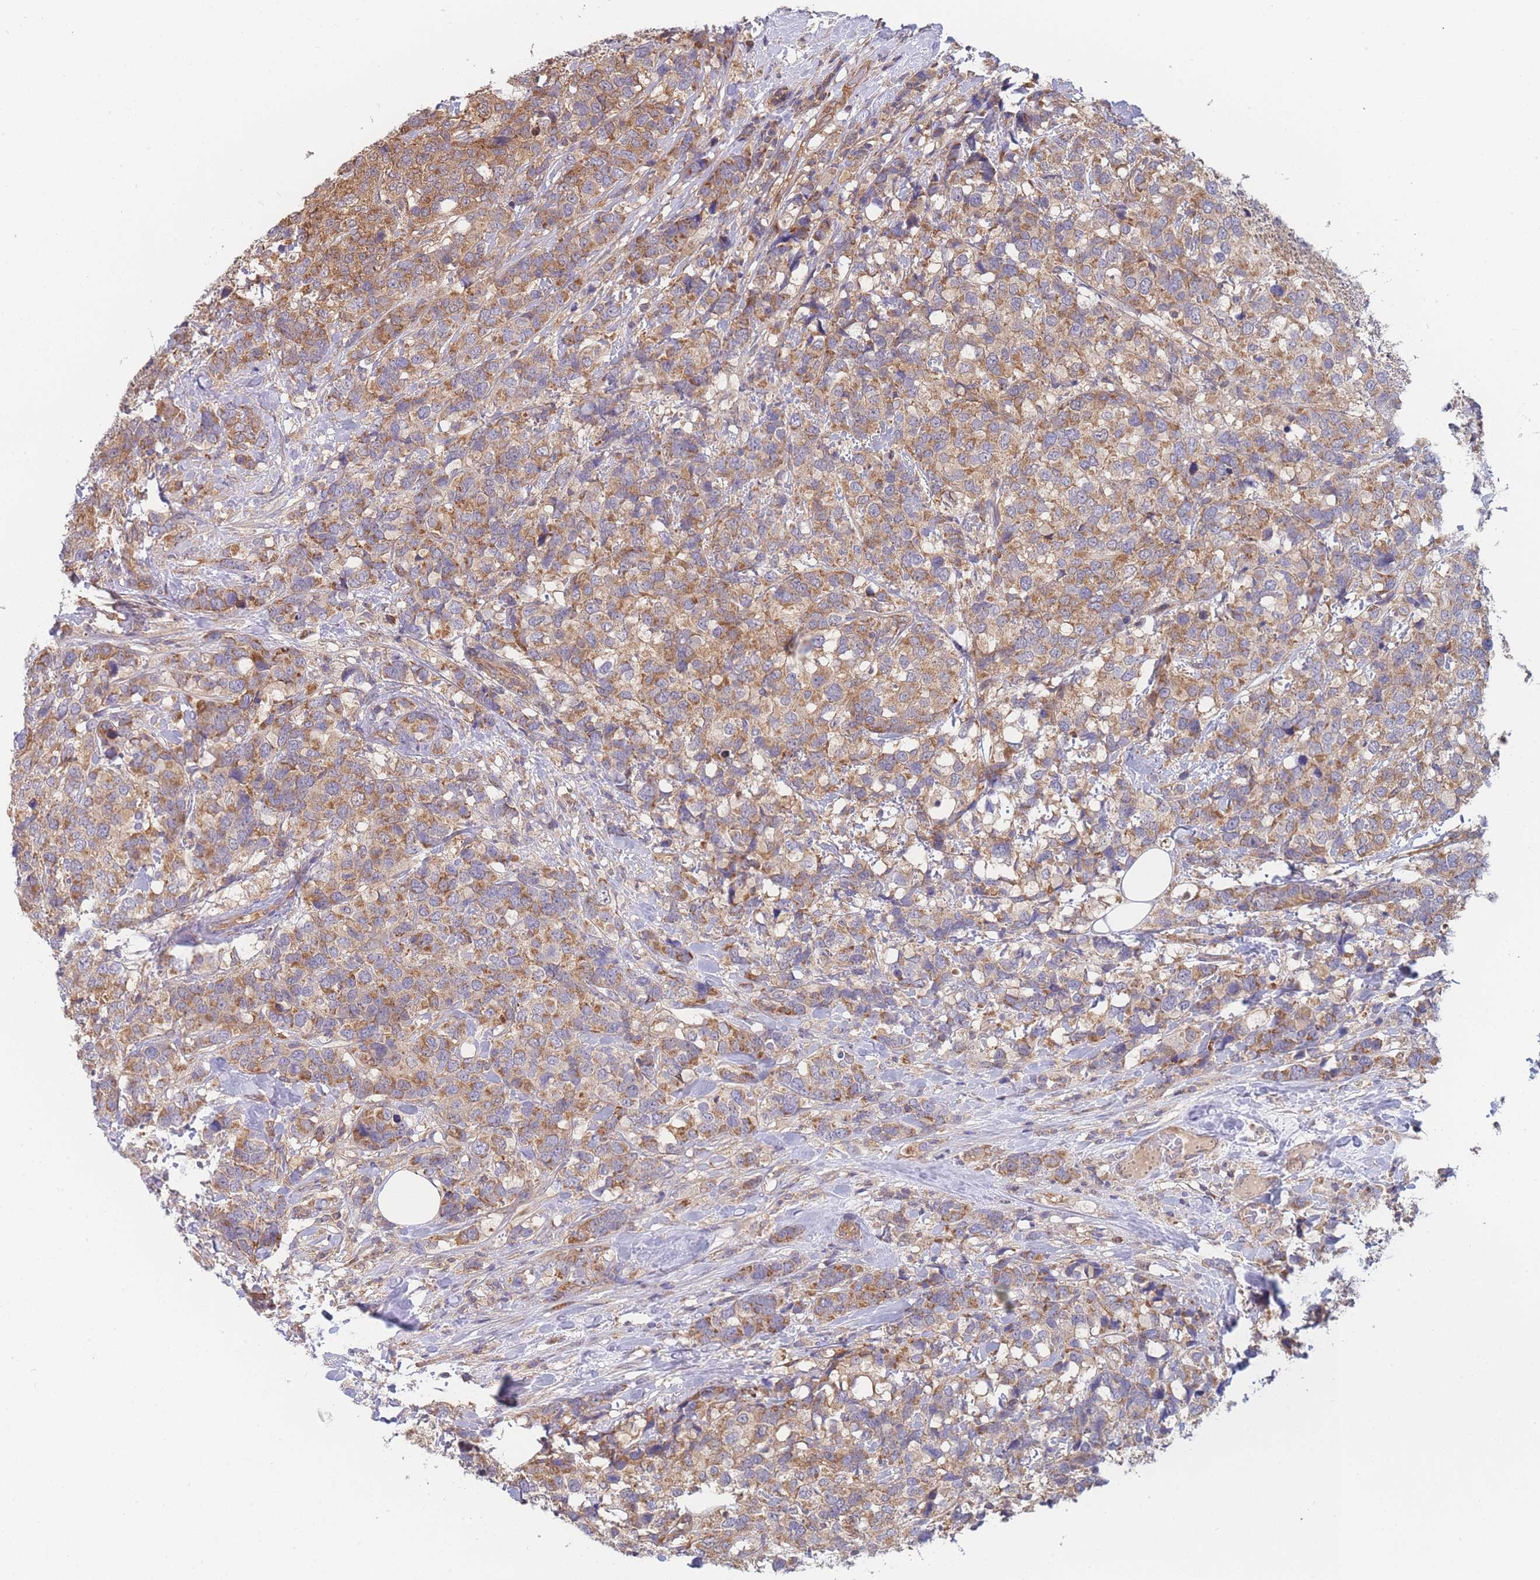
{"staining": {"intensity": "moderate", "quantity": ">75%", "location": "cytoplasmic/membranous"}, "tissue": "breast cancer", "cell_type": "Tumor cells", "image_type": "cancer", "snomed": [{"axis": "morphology", "description": "Lobular carcinoma"}, {"axis": "topography", "description": "Breast"}], "caption": "Breast cancer (lobular carcinoma) stained for a protein (brown) demonstrates moderate cytoplasmic/membranous positive staining in approximately >75% of tumor cells.", "gene": "MRPS18B", "patient": {"sex": "female", "age": 59}}